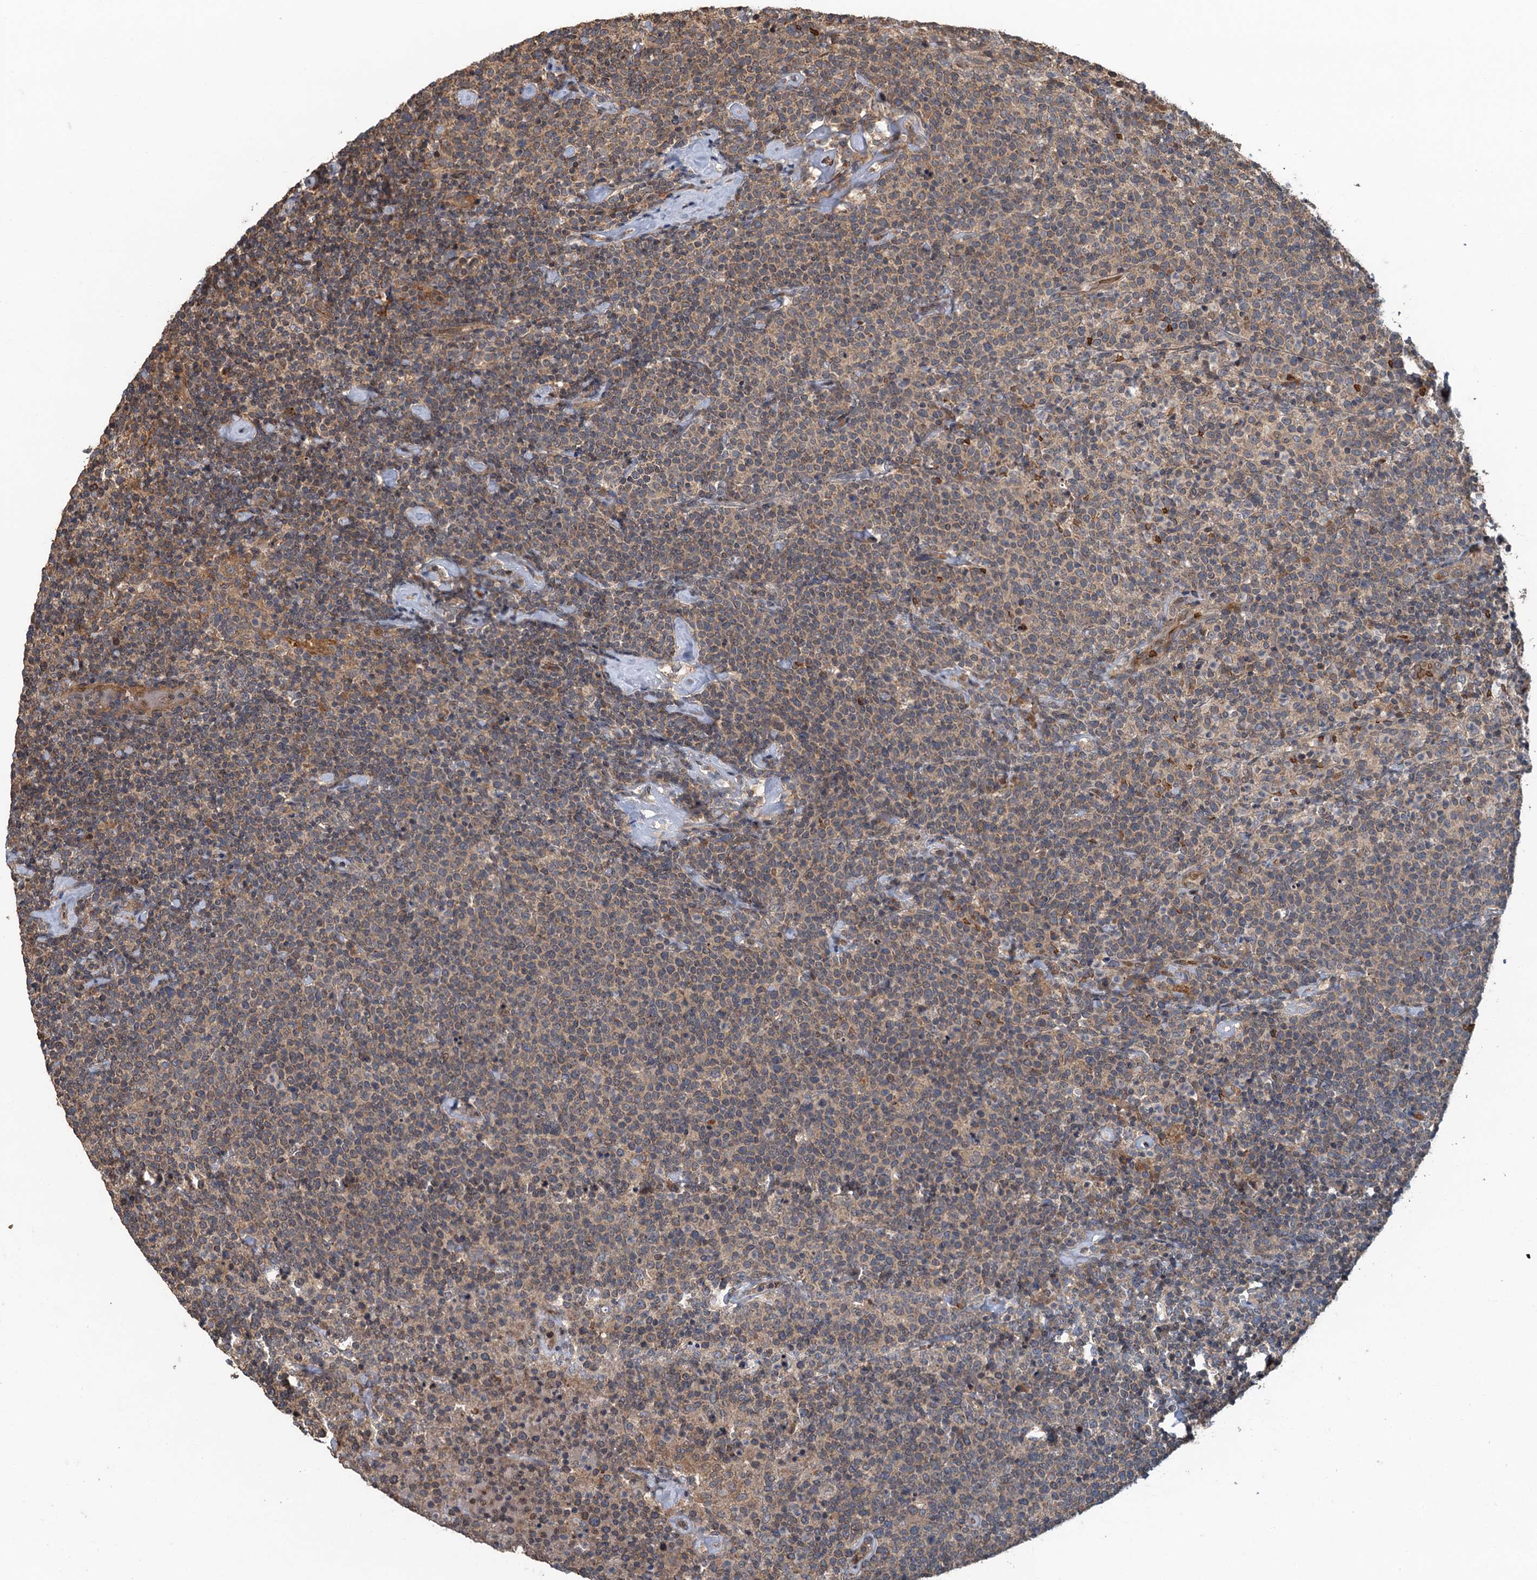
{"staining": {"intensity": "weak", "quantity": "25%-75%", "location": "cytoplasmic/membranous"}, "tissue": "lymphoma", "cell_type": "Tumor cells", "image_type": "cancer", "snomed": [{"axis": "morphology", "description": "Malignant lymphoma, non-Hodgkin's type, High grade"}, {"axis": "topography", "description": "Lymph node"}], "caption": "Immunohistochemistry (IHC) histopathology image of neoplastic tissue: human lymphoma stained using immunohistochemistry (IHC) exhibits low levels of weak protein expression localized specifically in the cytoplasmic/membranous of tumor cells, appearing as a cytoplasmic/membranous brown color.", "gene": "SNX32", "patient": {"sex": "male", "age": 61}}